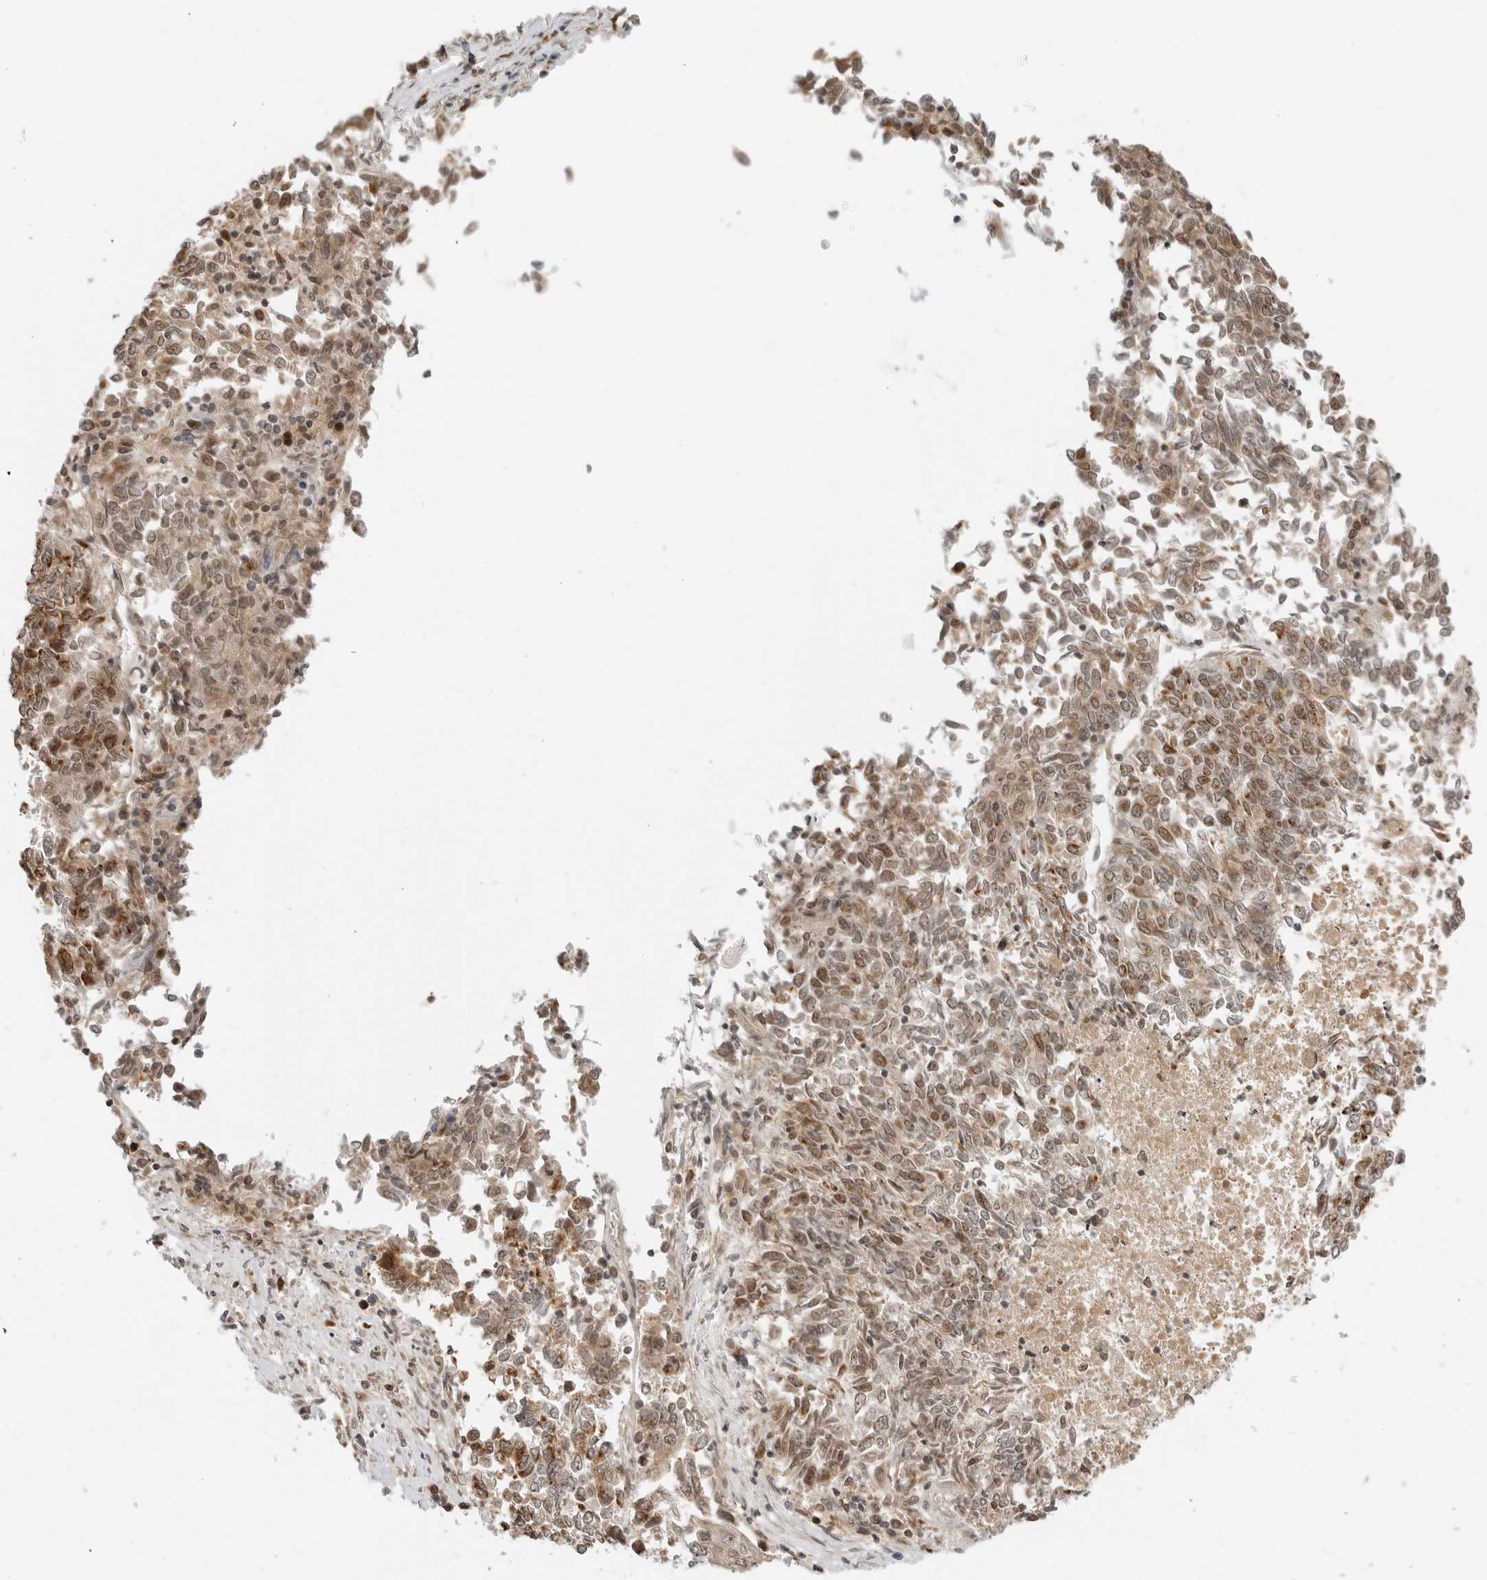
{"staining": {"intensity": "moderate", "quantity": ">75%", "location": "cytoplasmic/membranous,nuclear"}, "tissue": "endometrial cancer", "cell_type": "Tumor cells", "image_type": "cancer", "snomed": [{"axis": "morphology", "description": "Adenocarcinoma, NOS"}, {"axis": "topography", "description": "Endometrium"}], "caption": "Human endometrial adenocarcinoma stained for a protein (brown) reveals moderate cytoplasmic/membranous and nuclear positive positivity in about >75% of tumor cells.", "gene": "TIPRL", "patient": {"sex": "female", "age": 80}}